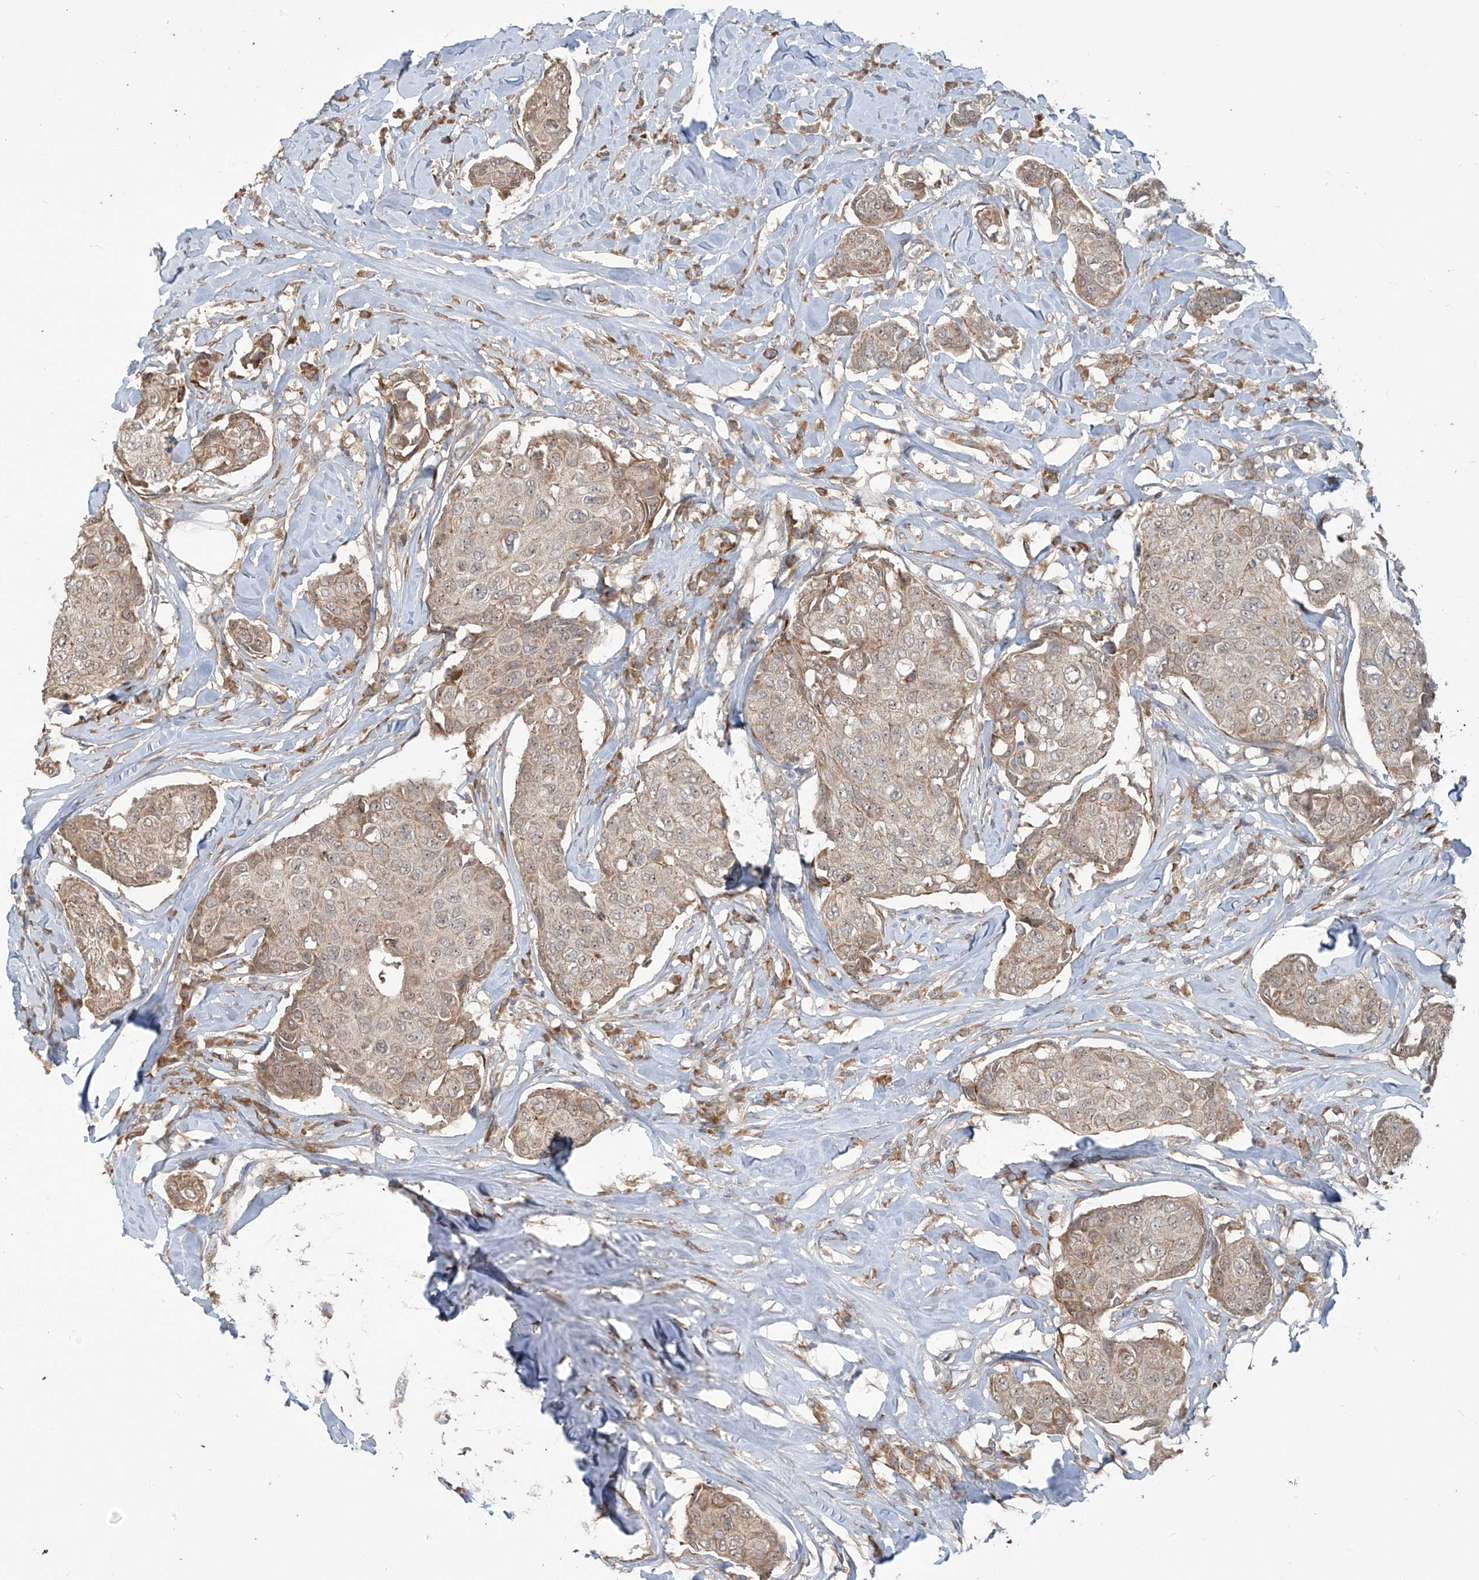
{"staining": {"intensity": "weak", "quantity": ">75%", "location": "cytoplasmic/membranous"}, "tissue": "breast cancer", "cell_type": "Tumor cells", "image_type": "cancer", "snomed": [{"axis": "morphology", "description": "Duct carcinoma"}, {"axis": "topography", "description": "Breast"}], "caption": "This image demonstrates IHC staining of human invasive ductal carcinoma (breast), with low weak cytoplasmic/membranous positivity in about >75% of tumor cells.", "gene": "KATNIP", "patient": {"sex": "female", "age": 80}}